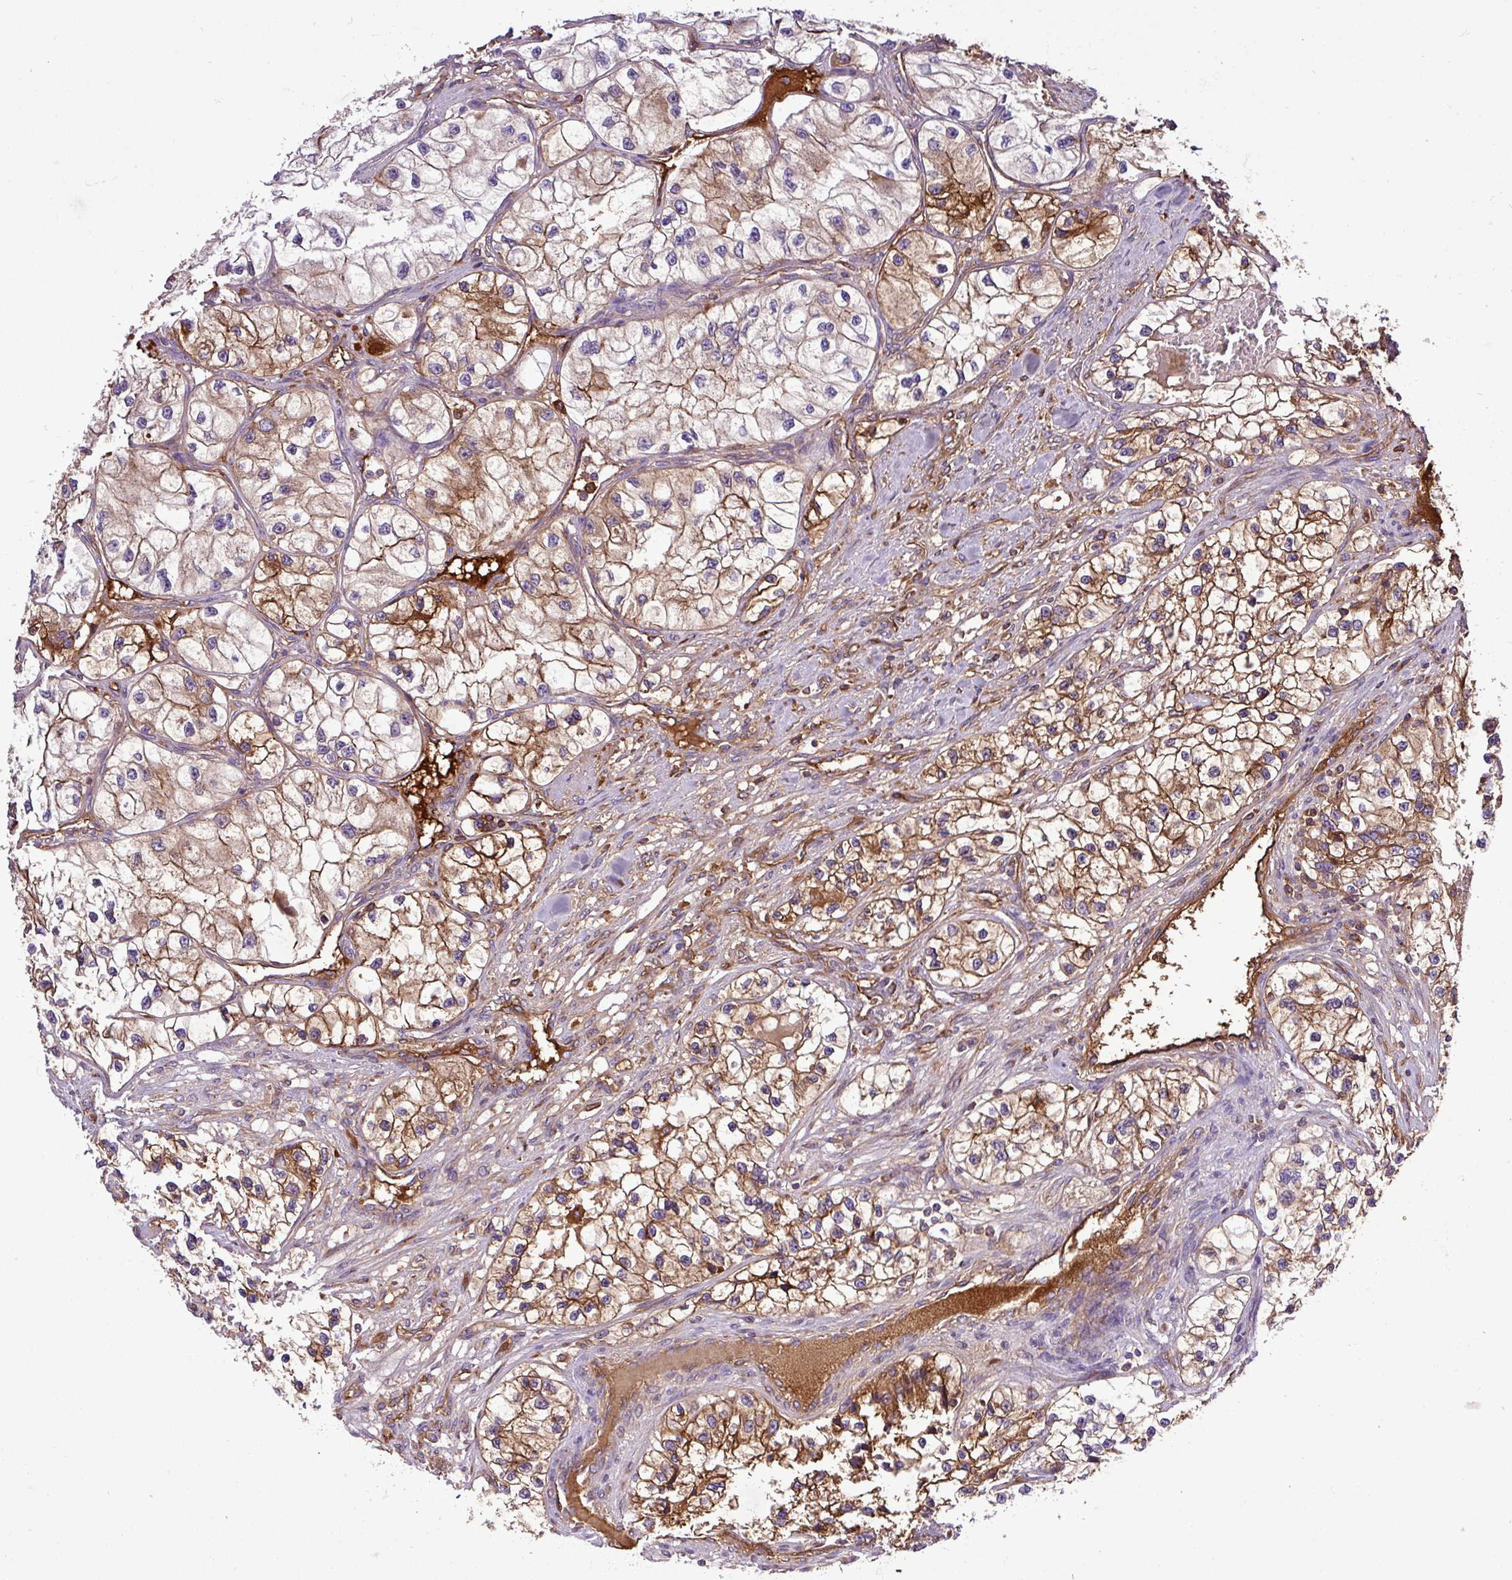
{"staining": {"intensity": "strong", "quantity": ">75%", "location": "cytoplasmic/membranous"}, "tissue": "renal cancer", "cell_type": "Tumor cells", "image_type": "cancer", "snomed": [{"axis": "morphology", "description": "Adenocarcinoma, NOS"}, {"axis": "topography", "description": "Kidney"}], "caption": "Renal adenocarcinoma stained for a protein (brown) demonstrates strong cytoplasmic/membranous positive expression in approximately >75% of tumor cells.", "gene": "CWH43", "patient": {"sex": "female", "age": 57}}